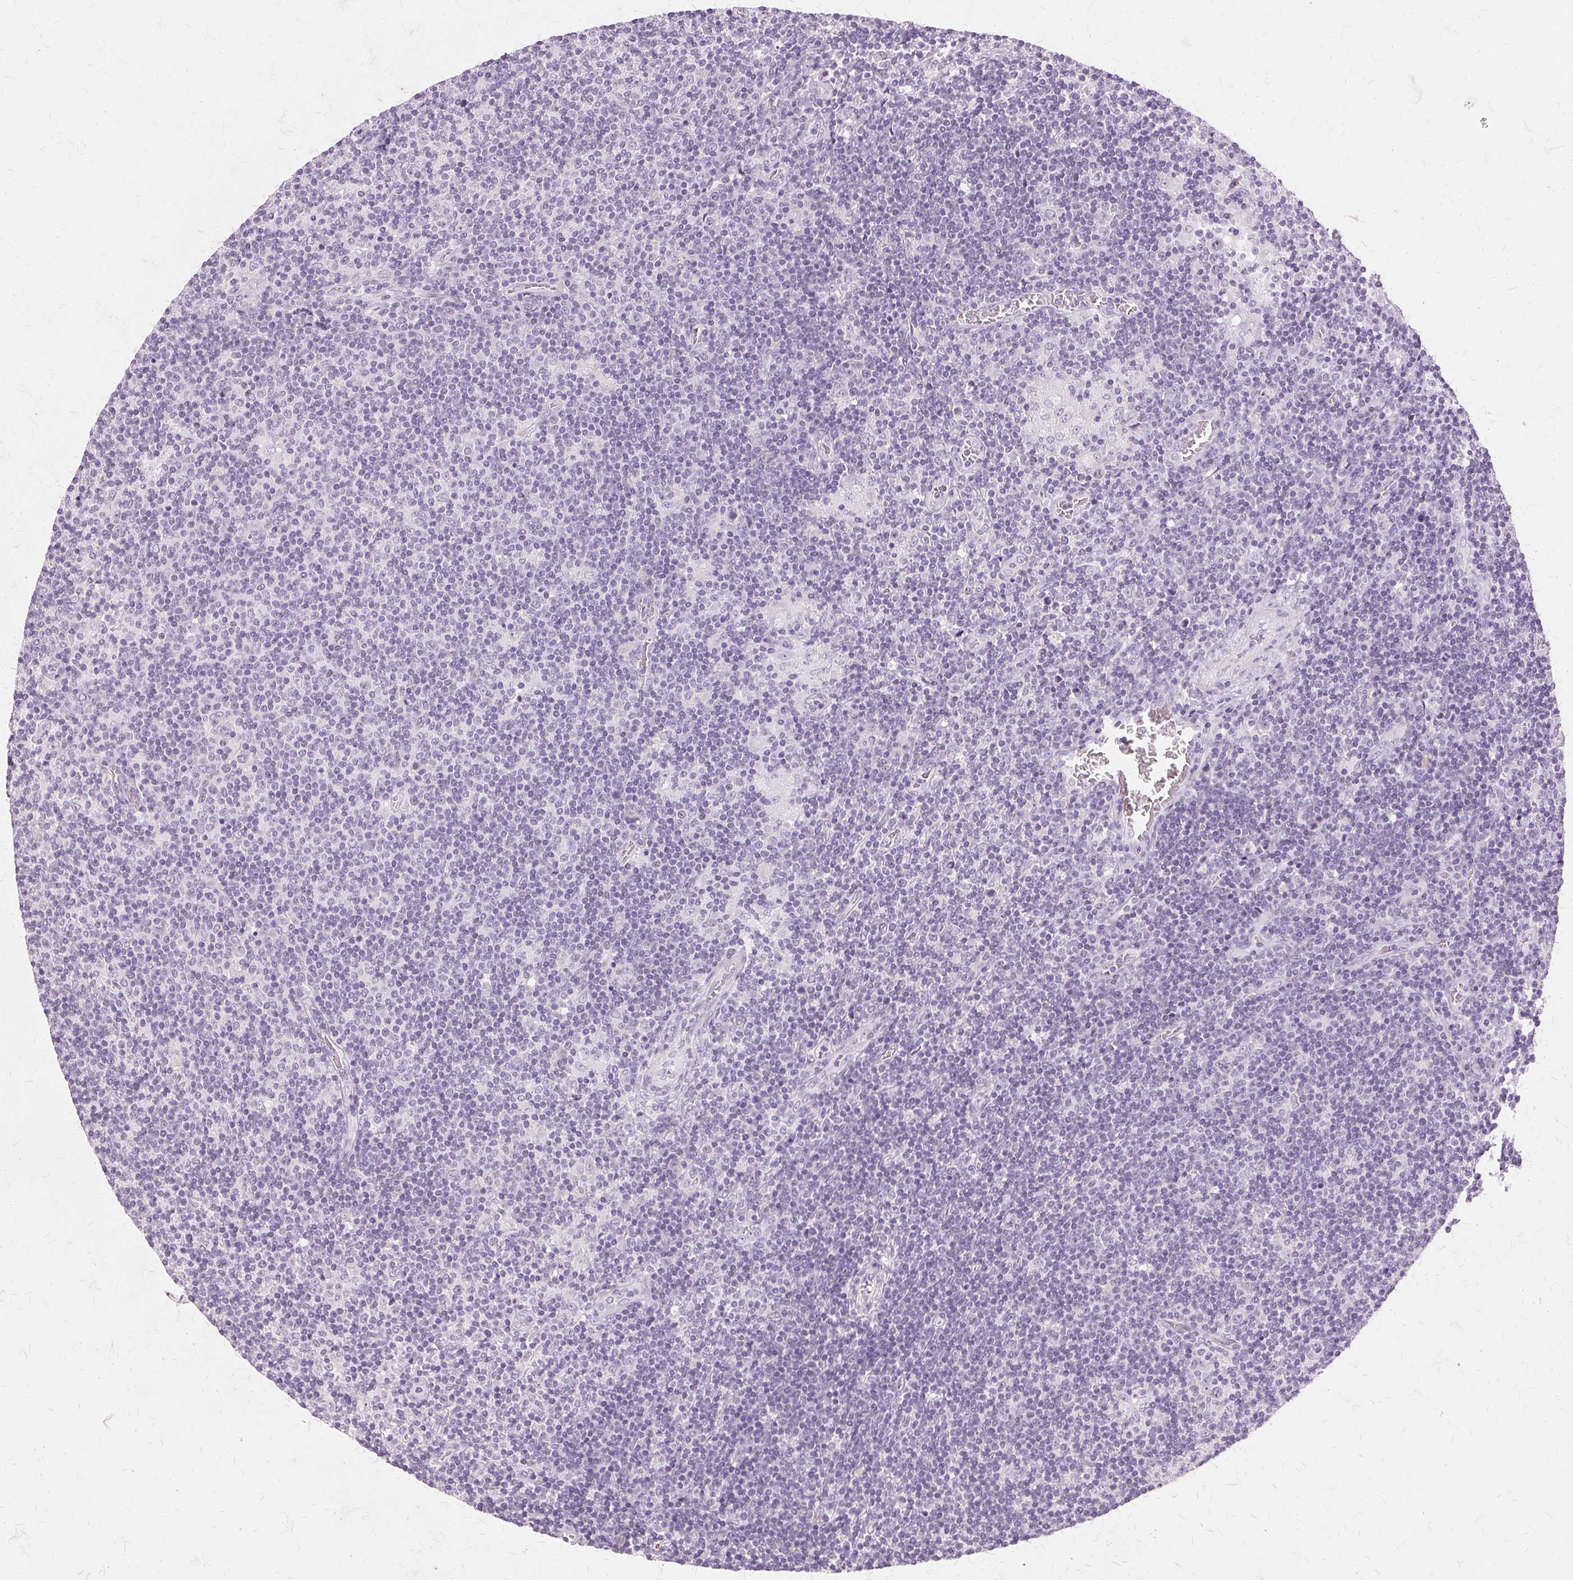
{"staining": {"intensity": "negative", "quantity": "none", "location": "none"}, "tissue": "lymphoma", "cell_type": "Tumor cells", "image_type": "cancer", "snomed": [{"axis": "morphology", "description": "Hodgkin's disease, NOS"}, {"axis": "topography", "description": "Lymph node"}], "caption": "This is an IHC photomicrograph of Hodgkin's disease. There is no expression in tumor cells.", "gene": "SLC45A3", "patient": {"sex": "male", "age": 40}}